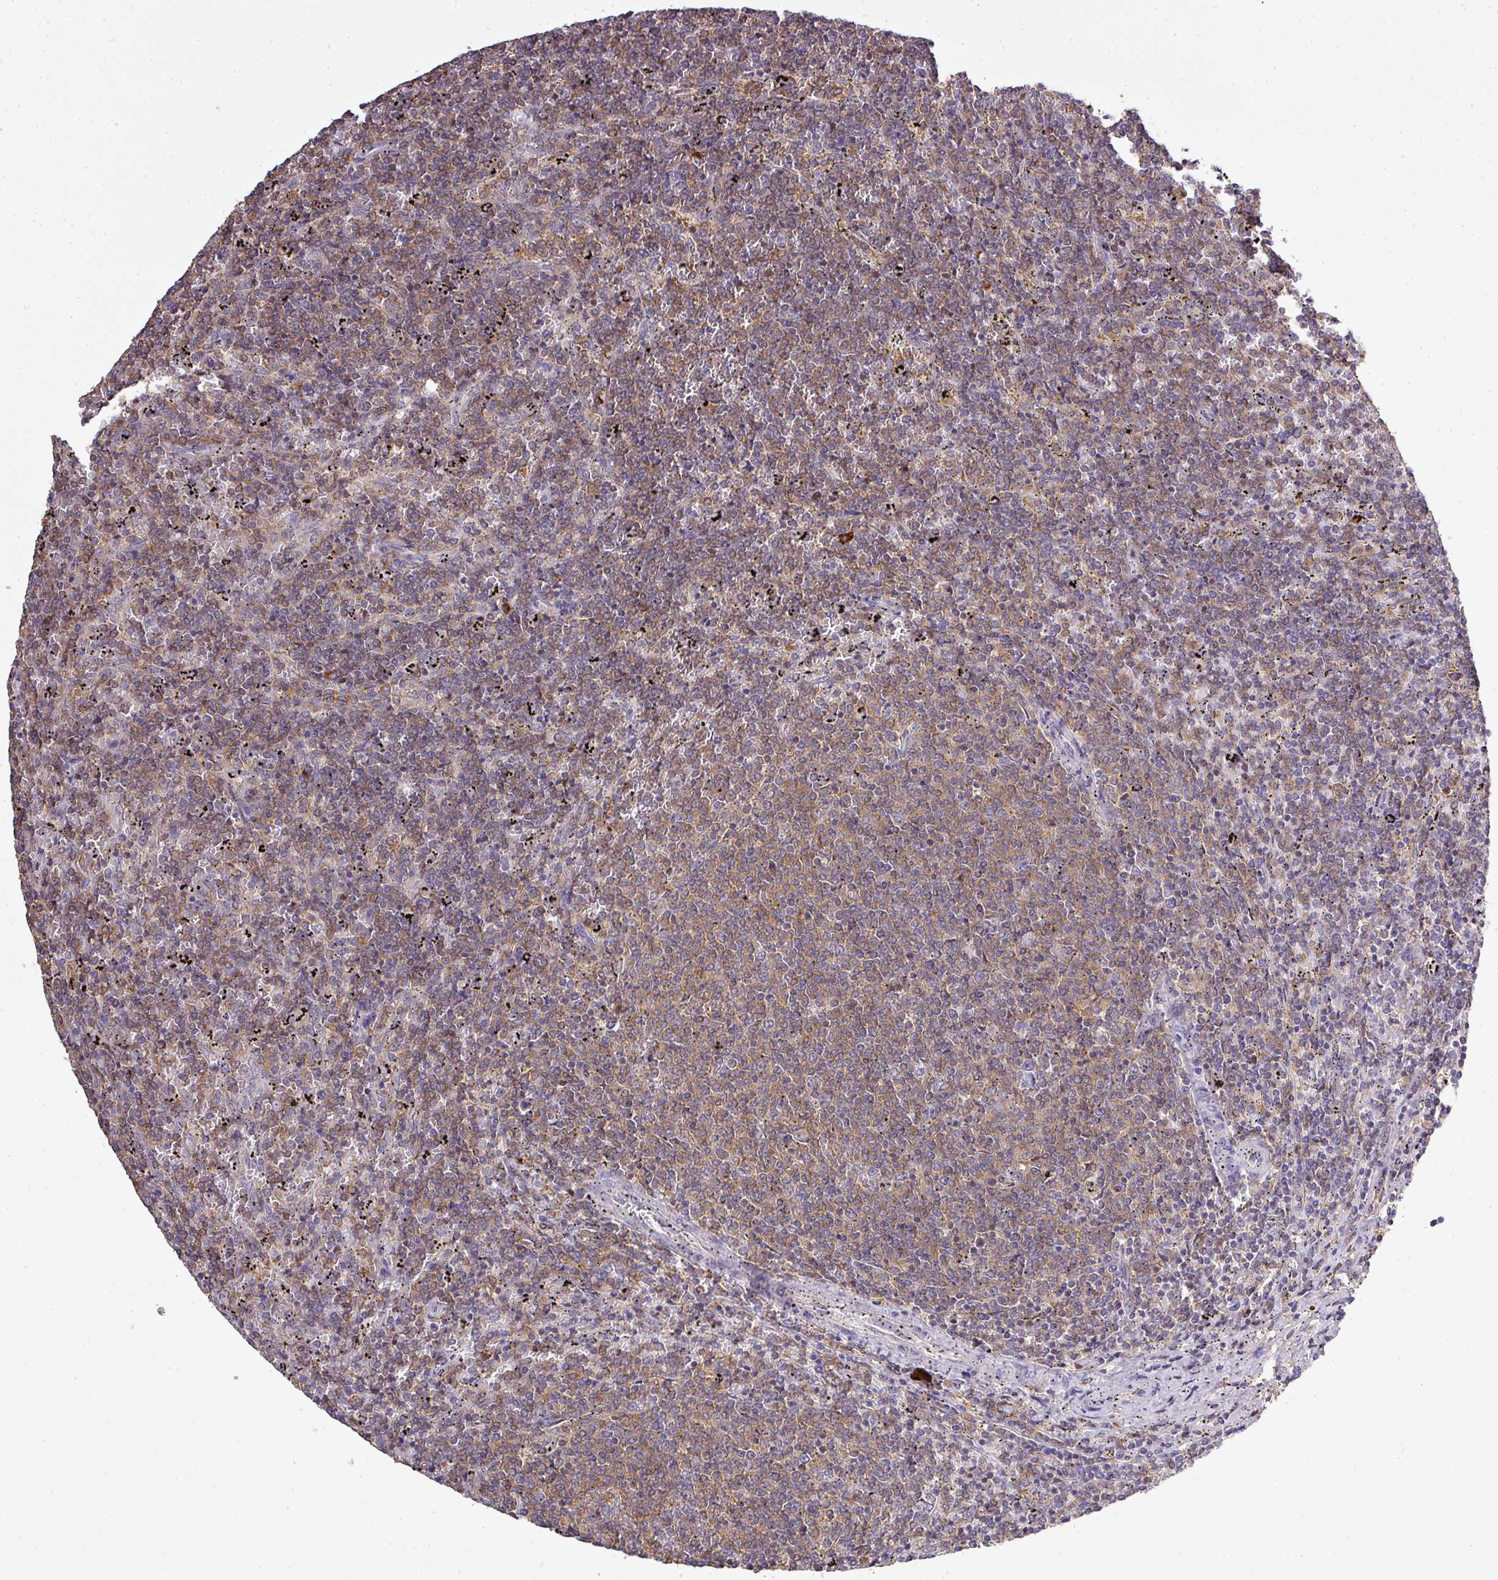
{"staining": {"intensity": "moderate", "quantity": "25%-75%", "location": "cytoplasmic/membranous"}, "tissue": "lymphoma", "cell_type": "Tumor cells", "image_type": "cancer", "snomed": [{"axis": "morphology", "description": "Malignant lymphoma, non-Hodgkin's type, Low grade"}, {"axis": "topography", "description": "Spleen"}], "caption": "This micrograph reveals lymphoma stained with immunohistochemistry (IHC) to label a protein in brown. The cytoplasmic/membranous of tumor cells show moderate positivity for the protein. Nuclei are counter-stained blue.", "gene": "STAT5A", "patient": {"sex": "female", "age": 50}}